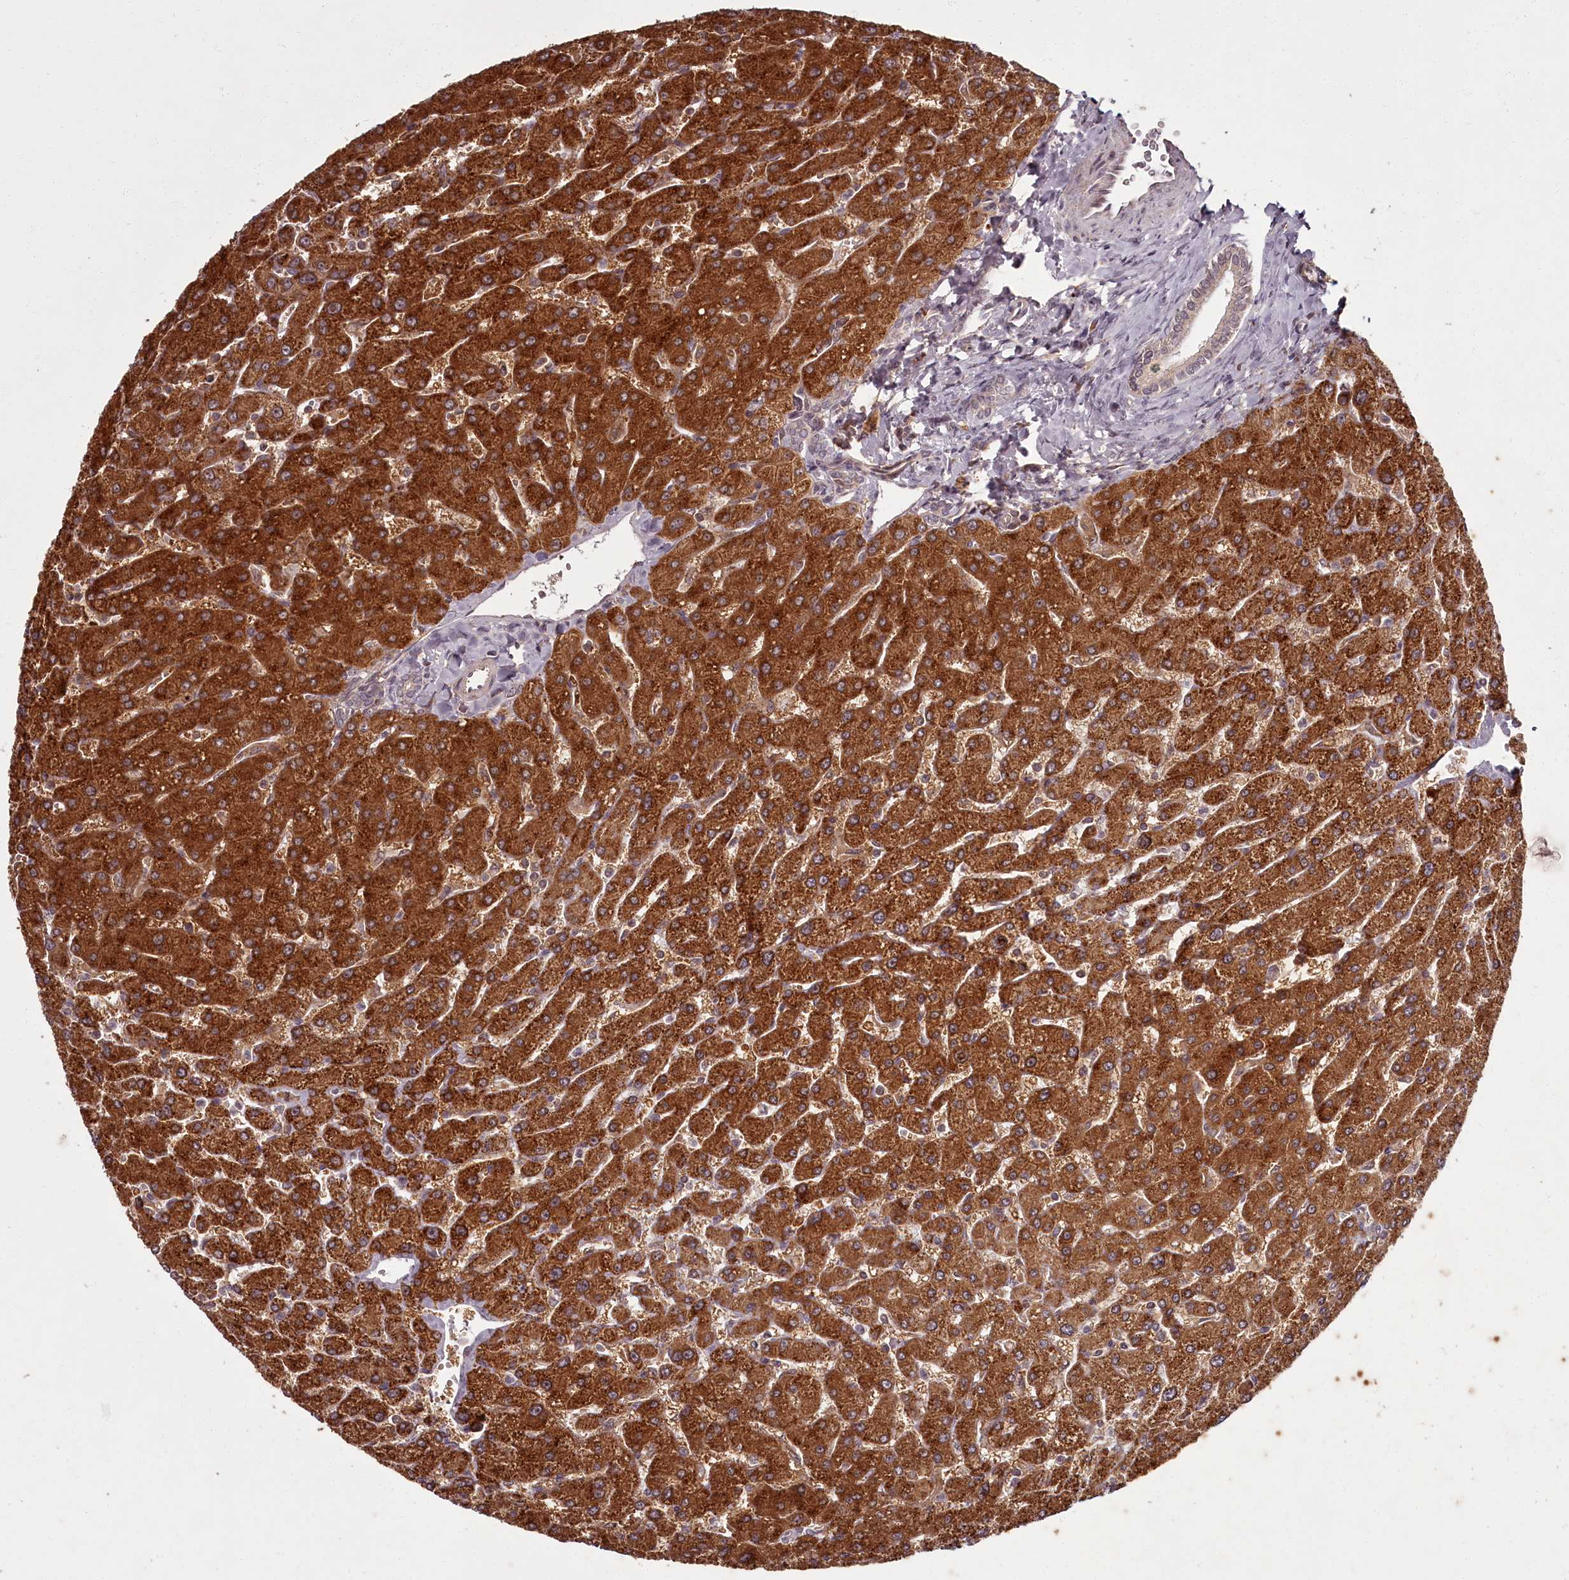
{"staining": {"intensity": "negative", "quantity": "none", "location": "none"}, "tissue": "liver", "cell_type": "Cholangiocytes", "image_type": "normal", "snomed": [{"axis": "morphology", "description": "Normal tissue, NOS"}, {"axis": "topography", "description": "Liver"}], "caption": "High power microscopy micrograph of an IHC micrograph of benign liver, revealing no significant expression in cholangiocytes. (DAB immunohistochemistry visualized using brightfield microscopy, high magnification).", "gene": "PCBP2", "patient": {"sex": "male", "age": 55}}